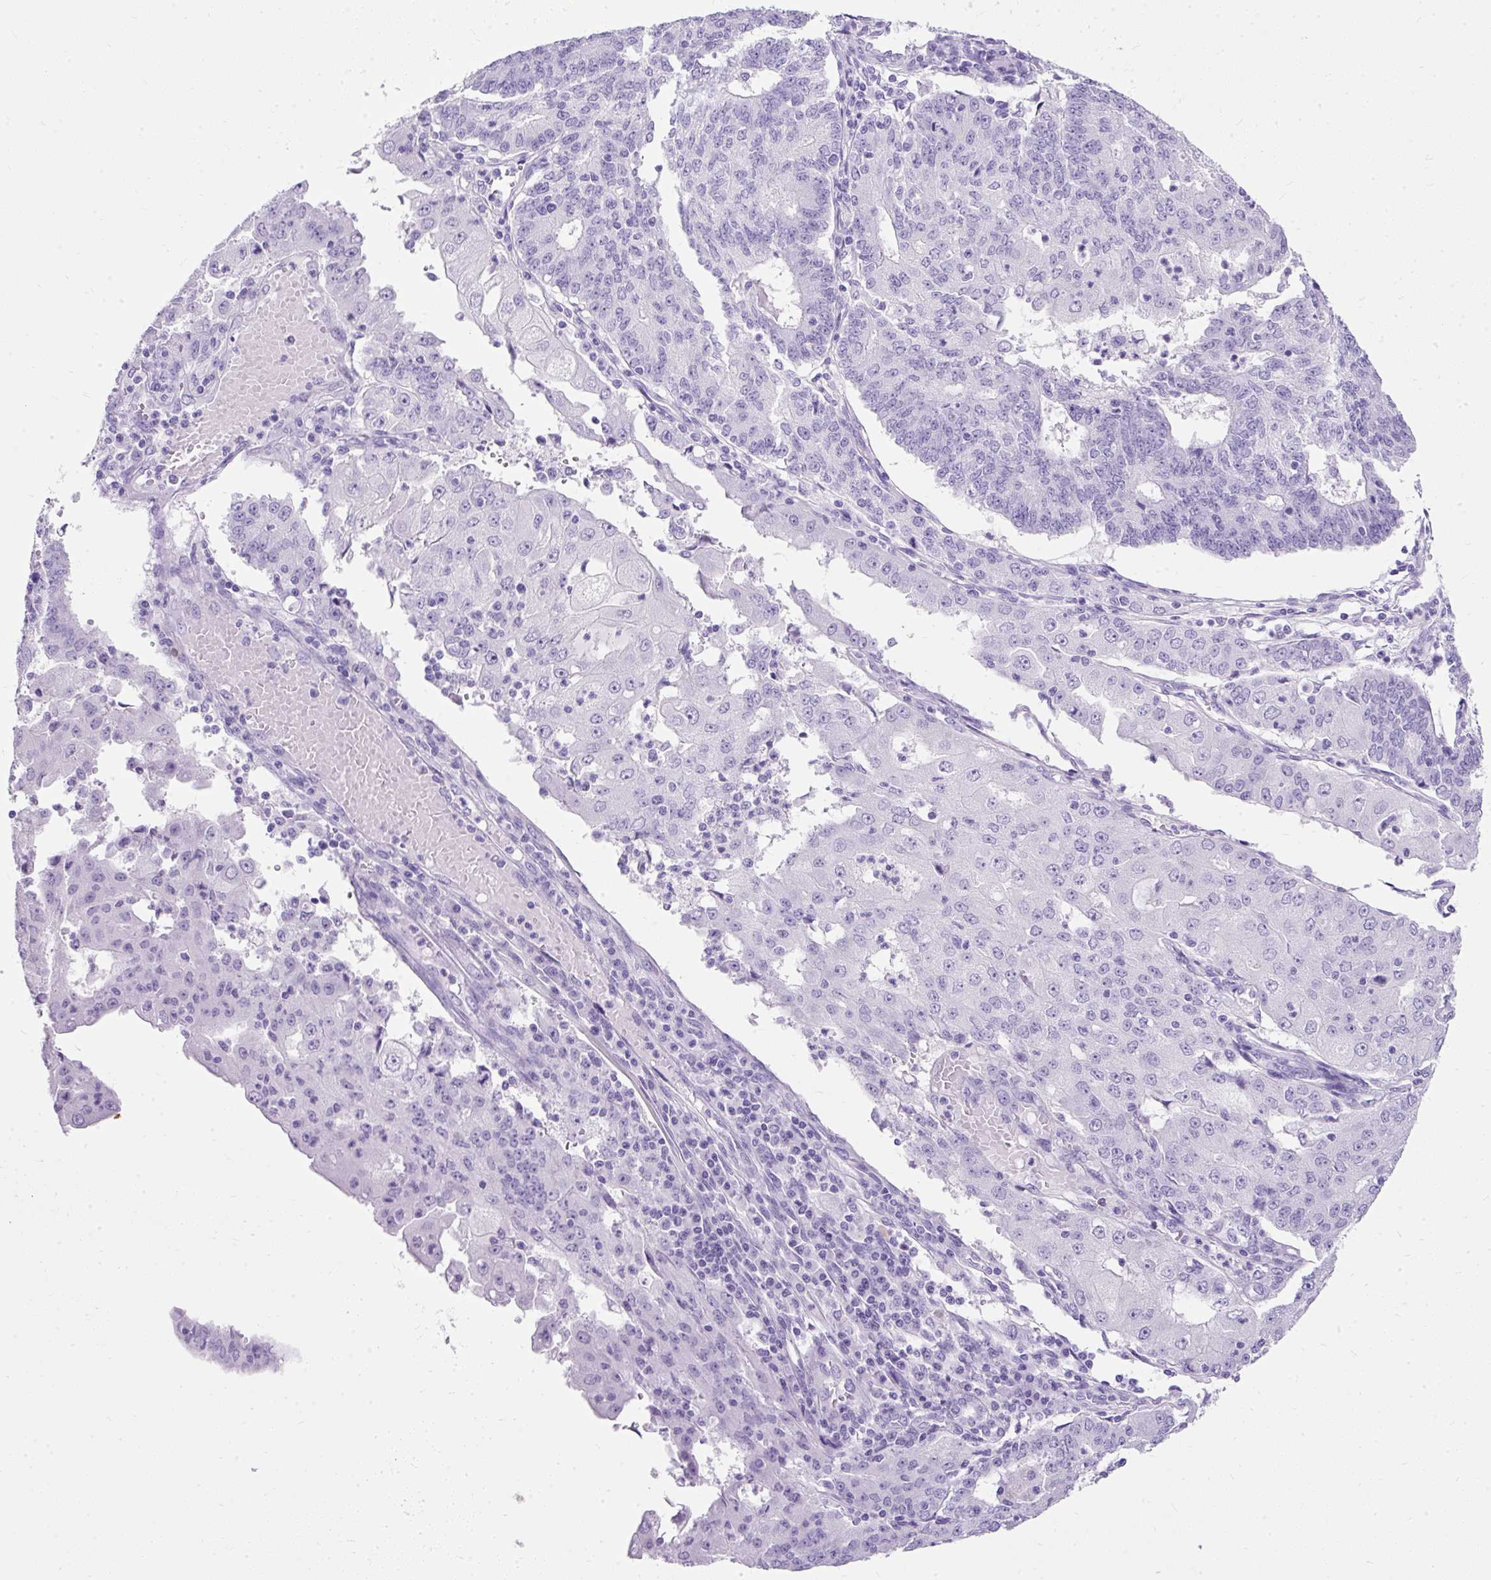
{"staining": {"intensity": "negative", "quantity": "none", "location": "none"}, "tissue": "endometrial cancer", "cell_type": "Tumor cells", "image_type": "cancer", "snomed": [{"axis": "morphology", "description": "Adenocarcinoma, NOS"}, {"axis": "topography", "description": "Endometrium"}], "caption": "There is no significant staining in tumor cells of endometrial cancer. (DAB (3,3'-diaminobenzidine) immunohistochemistry visualized using brightfield microscopy, high magnification).", "gene": "PVALB", "patient": {"sex": "female", "age": 56}}